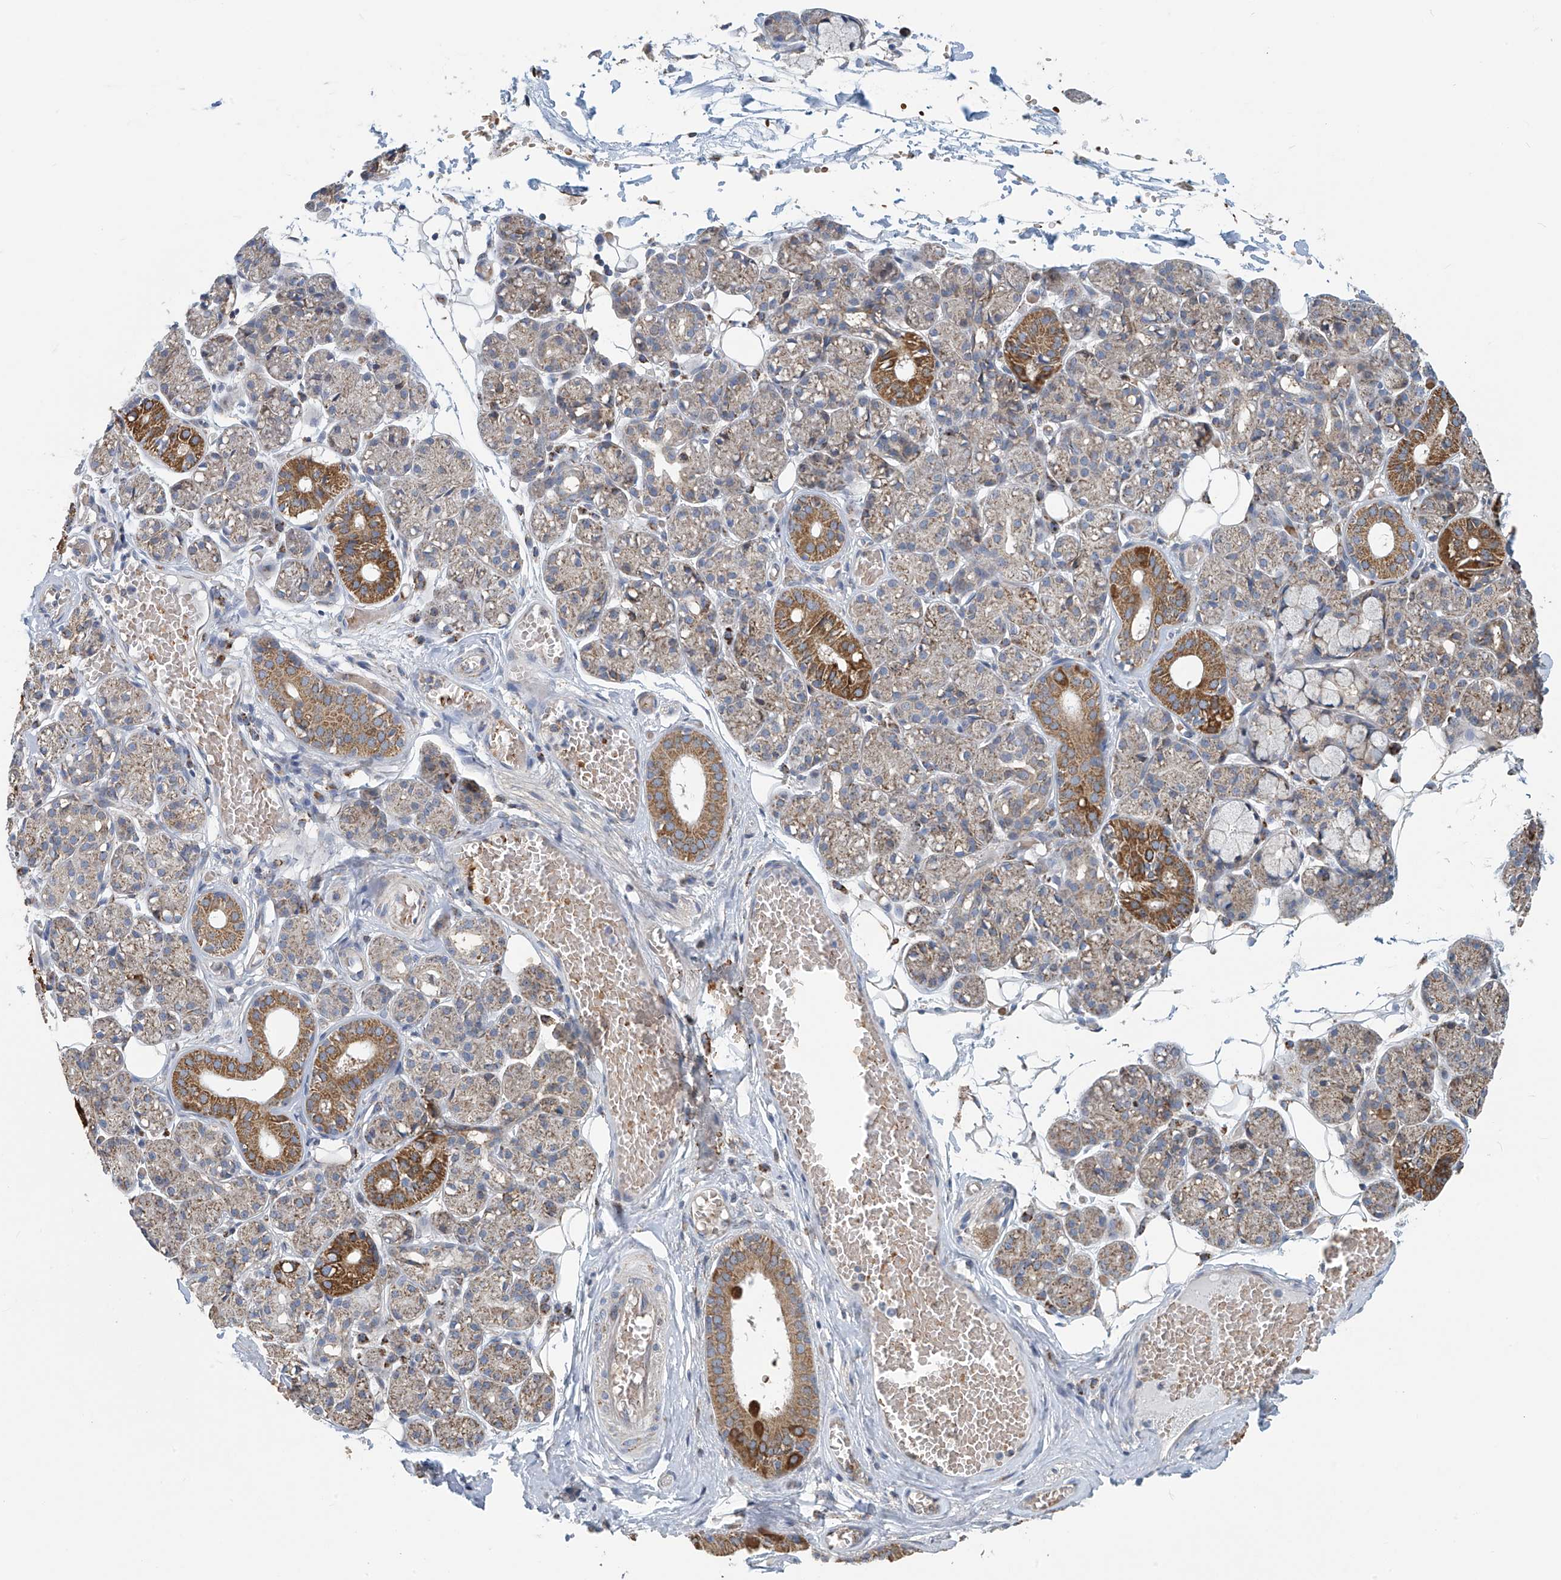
{"staining": {"intensity": "moderate", "quantity": "25%-75%", "location": "cytoplasmic/membranous"}, "tissue": "salivary gland", "cell_type": "Glandular cells", "image_type": "normal", "snomed": [{"axis": "morphology", "description": "Normal tissue, NOS"}, {"axis": "topography", "description": "Salivary gland"}], "caption": "High-power microscopy captured an immunohistochemistry photomicrograph of normal salivary gland, revealing moderate cytoplasmic/membranous expression in approximately 25%-75% of glandular cells. The staining was performed using DAB to visualize the protein expression in brown, while the nuclei were stained in blue with hematoxylin (Magnification: 20x).", "gene": "COMMD1", "patient": {"sex": "male", "age": 63}}